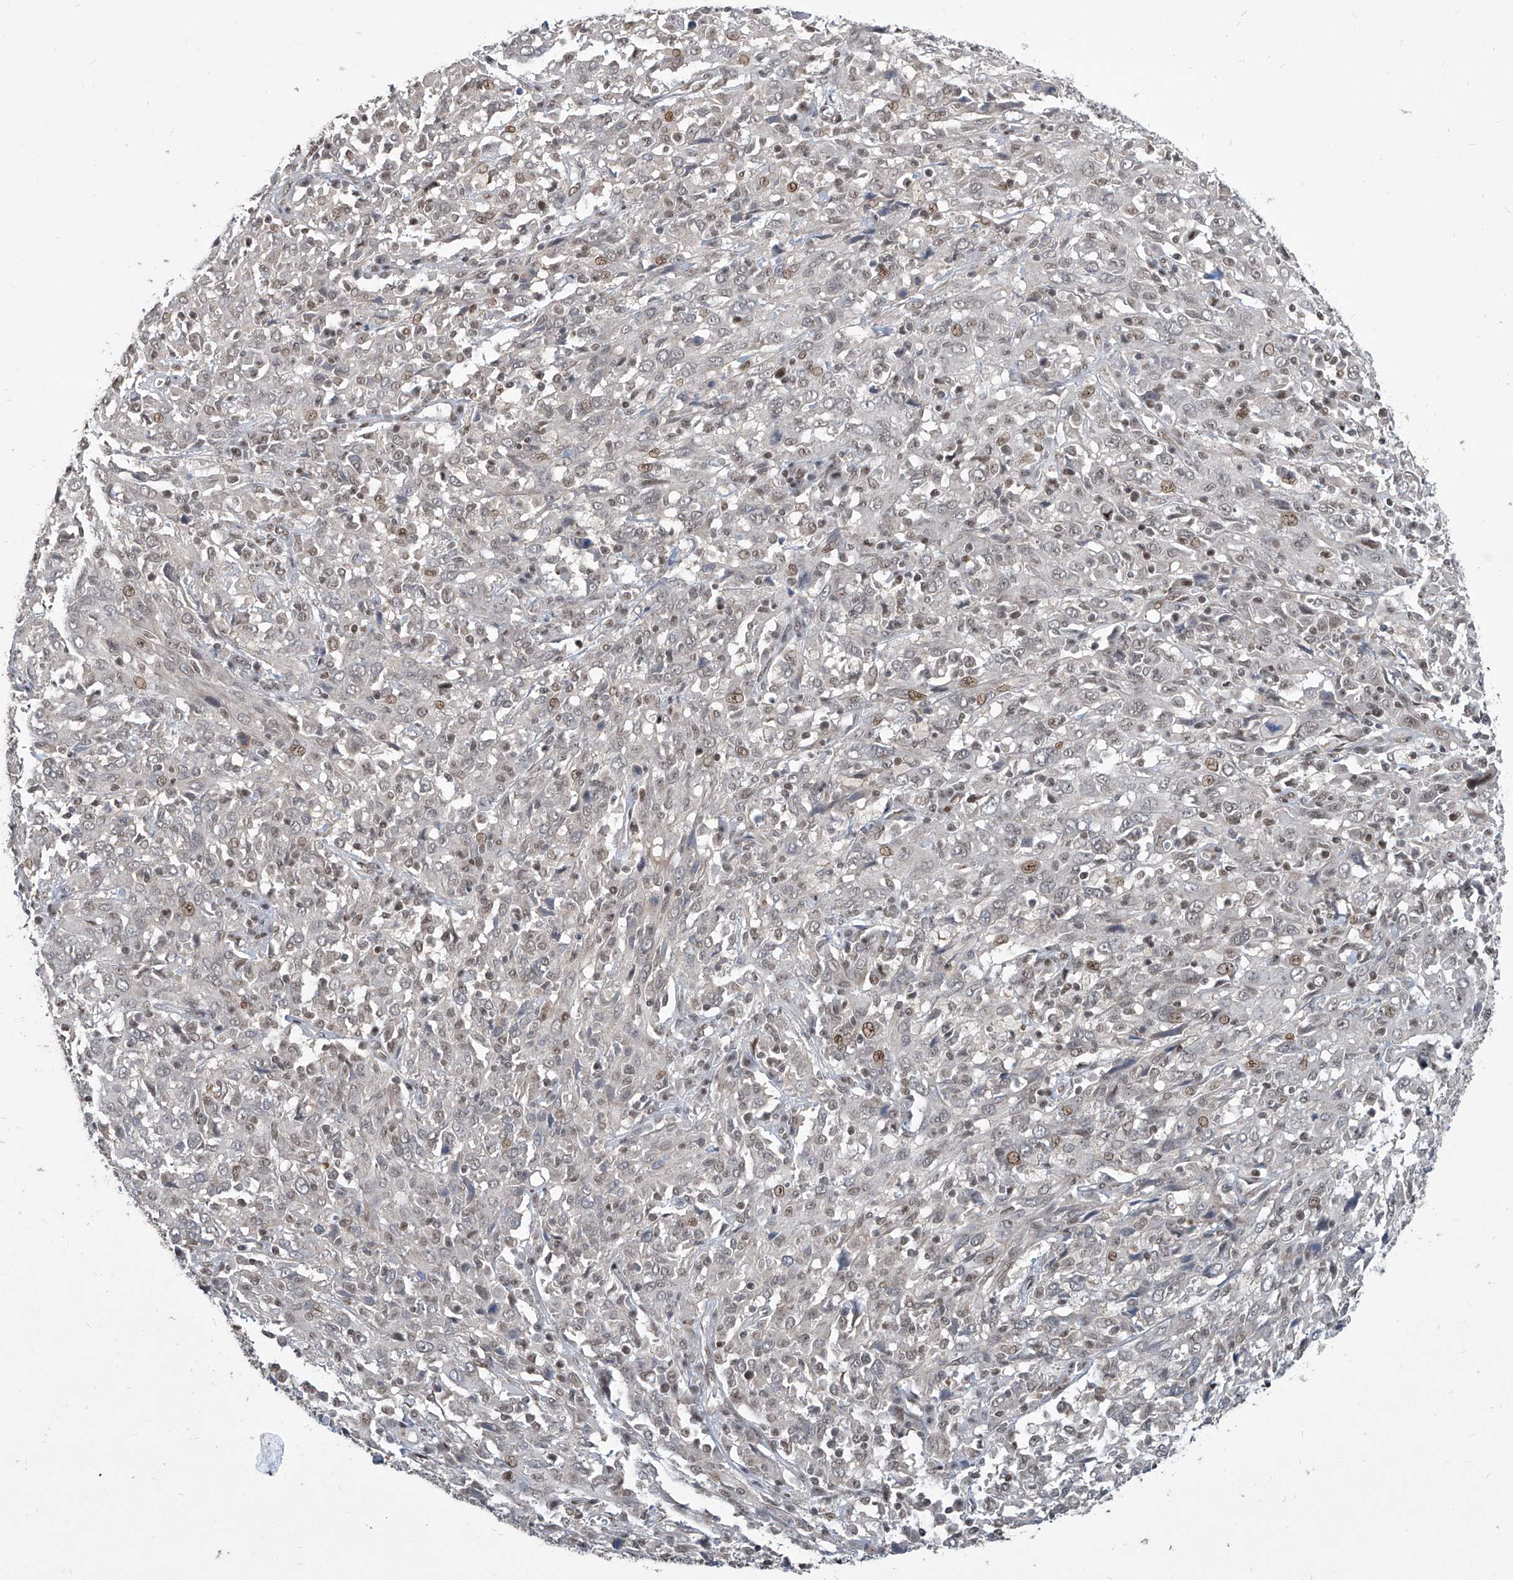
{"staining": {"intensity": "weak", "quantity": "25%-75%", "location": "nuclear"}, "tissue": "cervical cancer", "cell_type": "Tumor cells", "image_type": "cancer", "snomed": [{"axis": "morphology", "description": "Squamous cell carcinoma, NOS"}, {"axis": "topography", "description": "Cervix"}], "caption": "Tumor cells show weak nuclear staining in about 25%-75% of cells in cervical cancer.", "gene": "IRF2", "patient": {"sex": "female", "age": 46}}